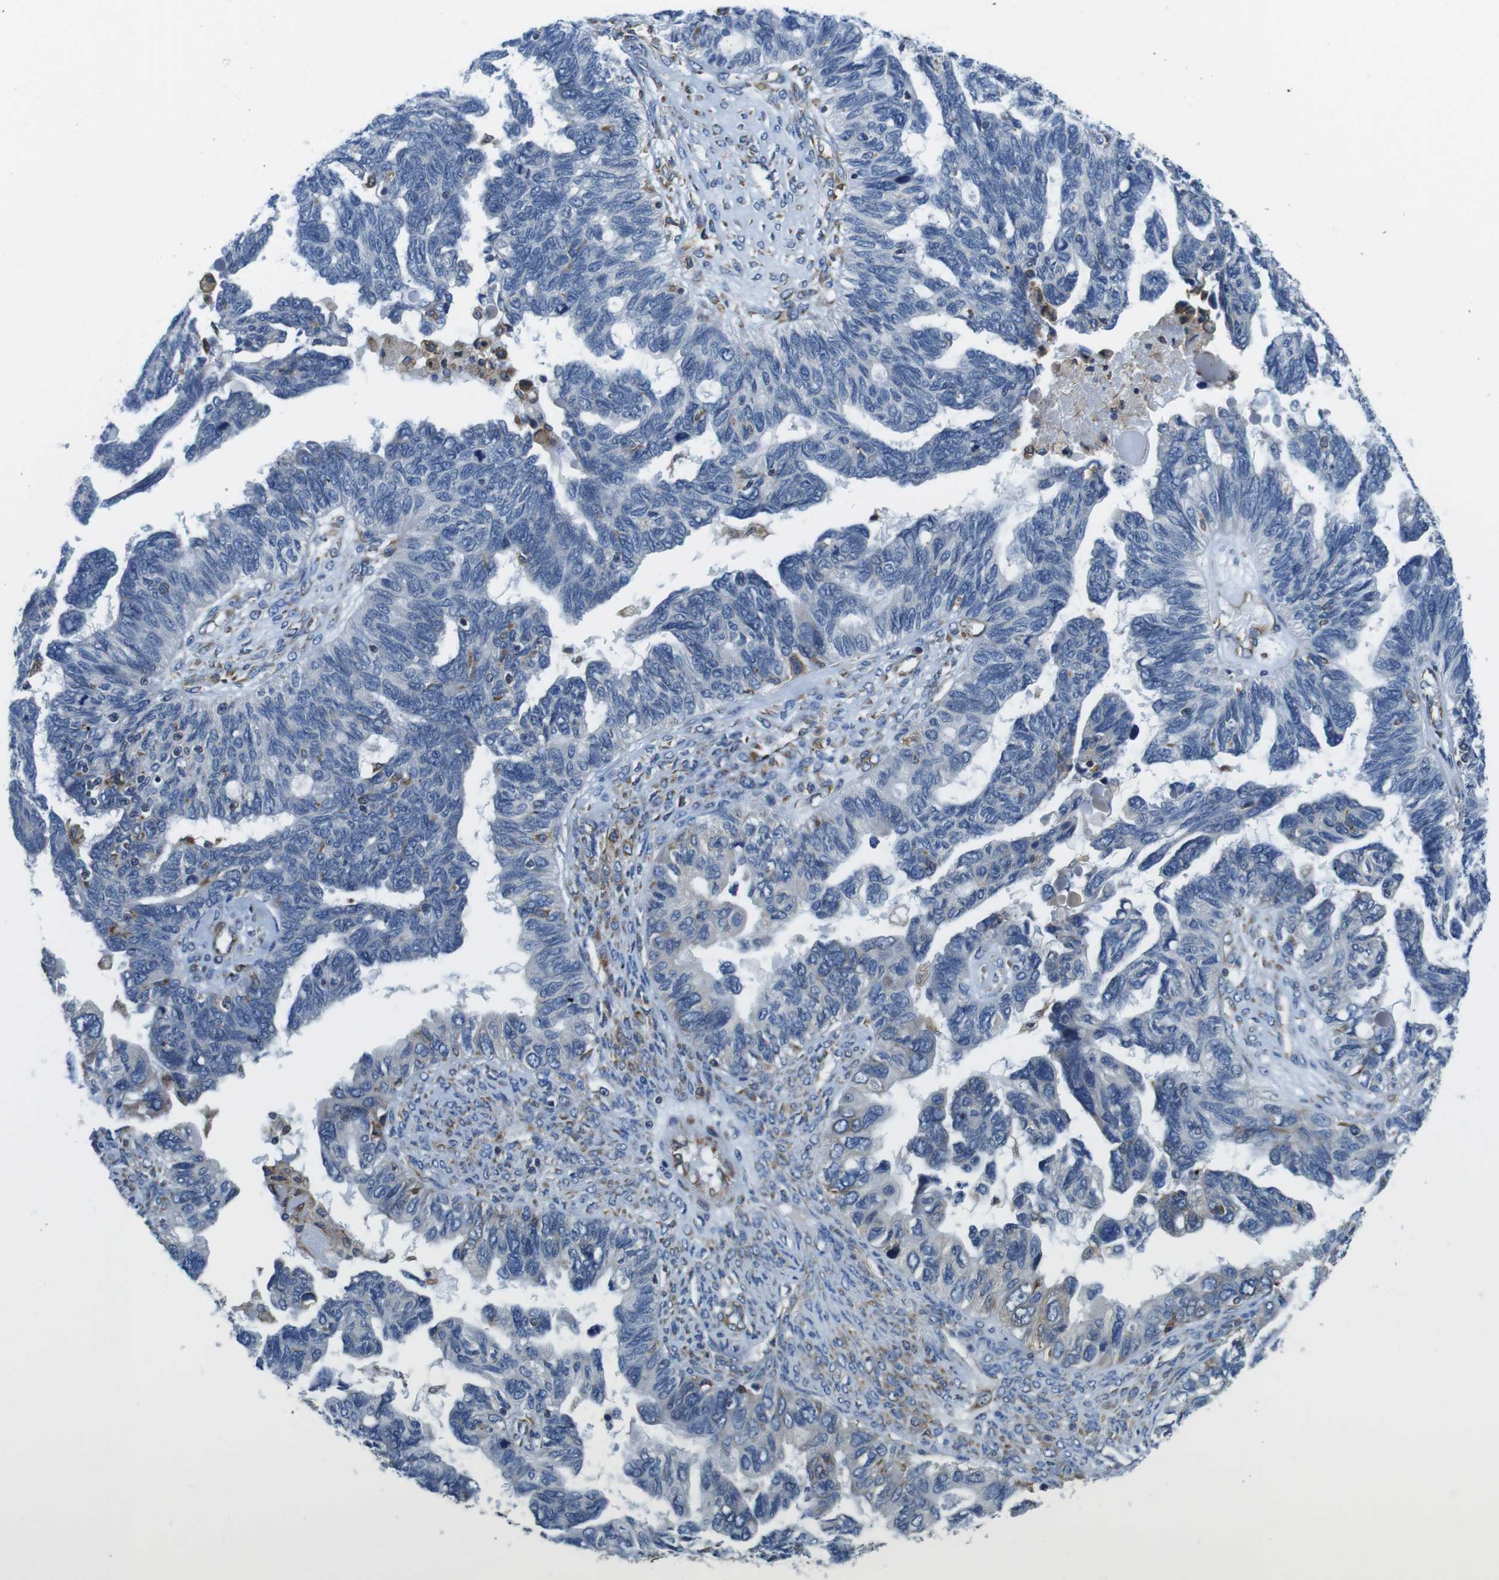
{"staining": {"intensity": "negative", "quantity": "none", "location": "none"}, "tissue": "ovarian cancer", "cell_type": "Tumor cells", "image_type": "cancer", "snomed": [{"axis": "morphology", "description": "Cystadenocarcinoma, serous, NOS"}, {"axis": "topography", "description": "Ovary"}], "caption": "A histopathology image of human ovarian serous cystadenocarcinoma is negative for staining in tumor cells.", "gene": "UGGT1", "patient": {"sex": "female", "age": 79}}